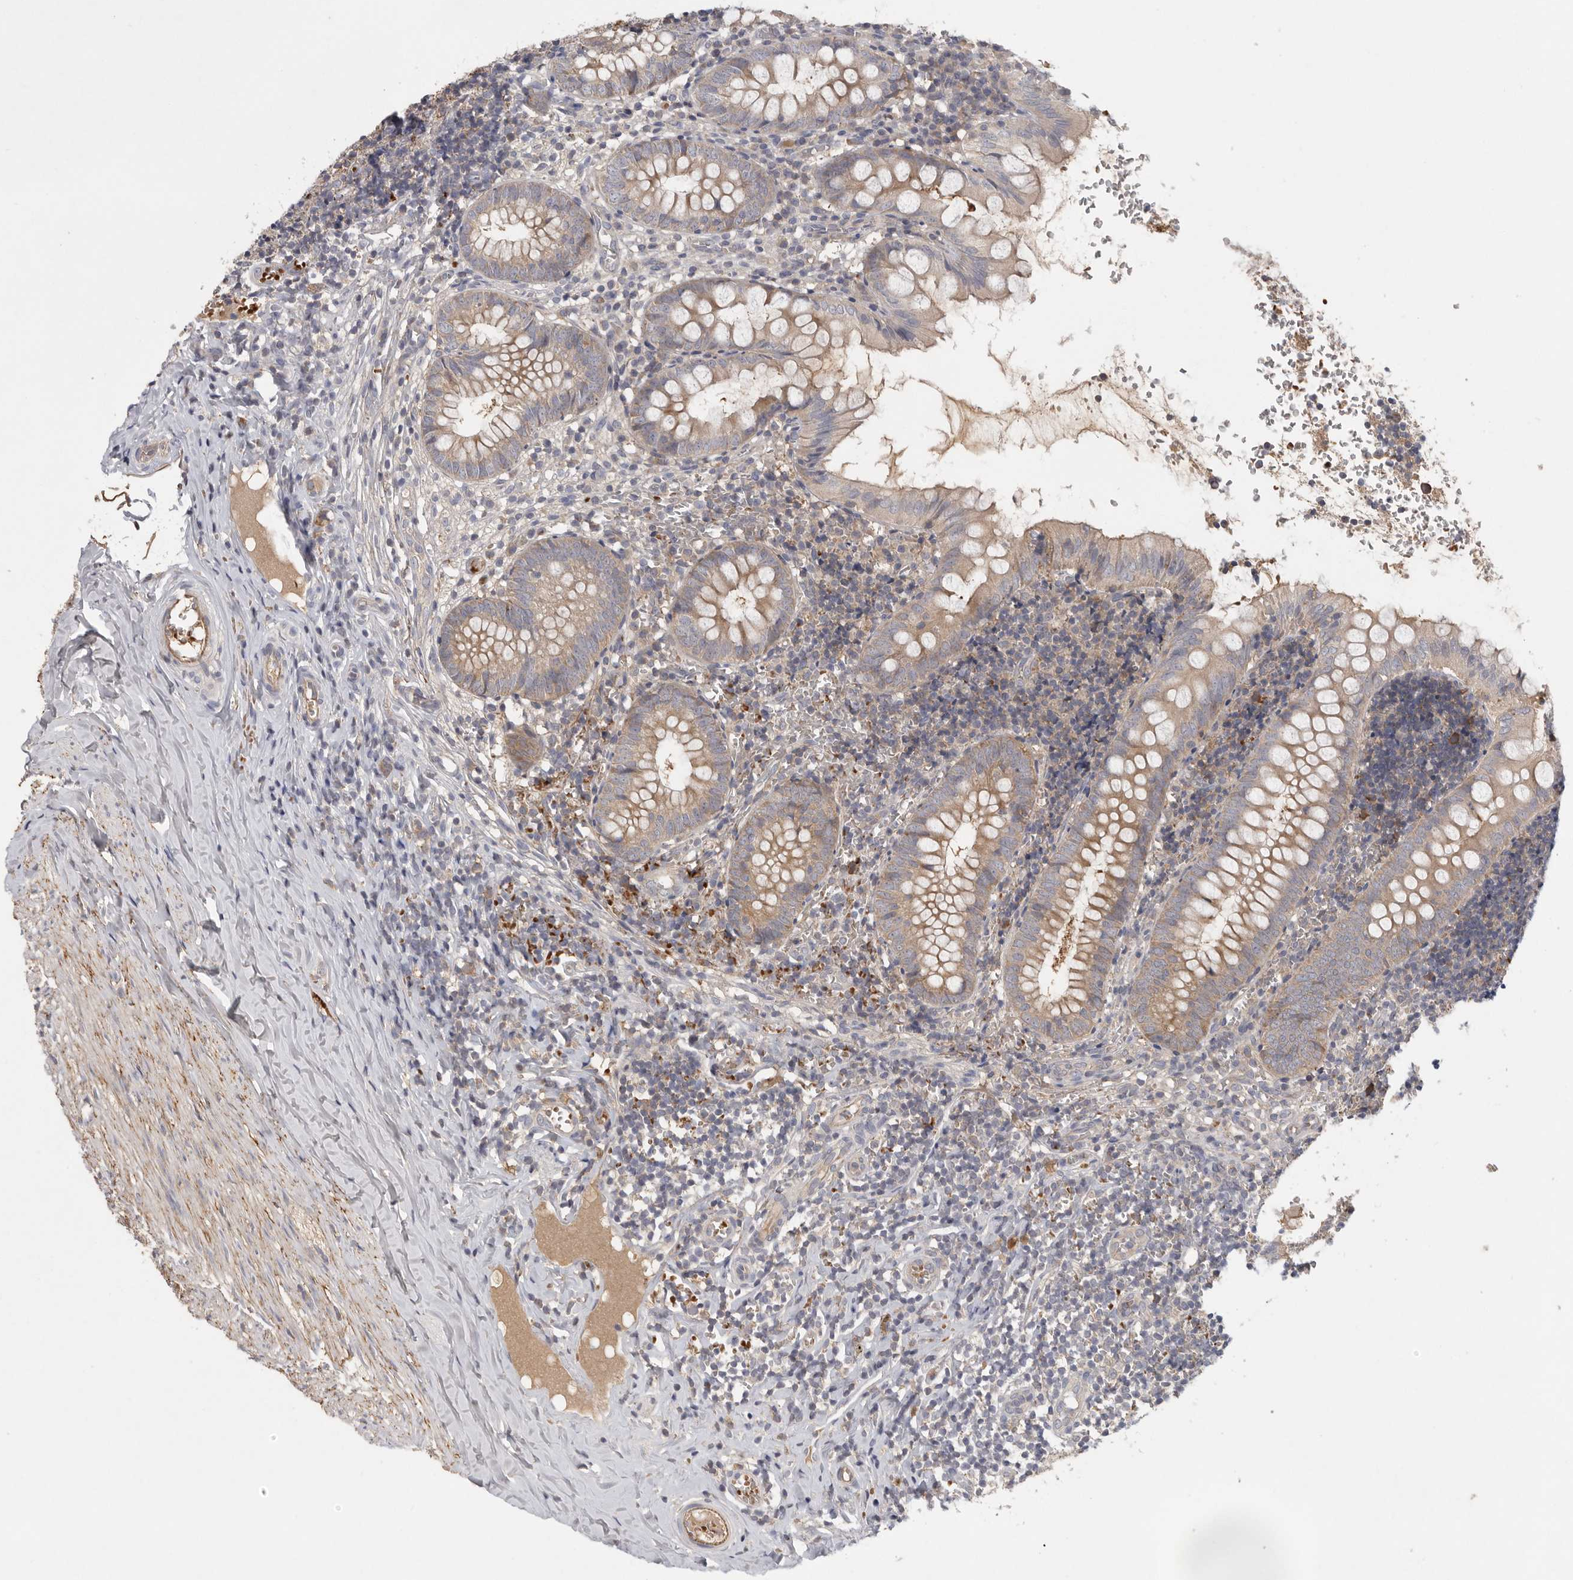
{"staining": {"intensity": "moderate", "quantity": ">75%", "location": "cytoplasmic/membranous"}, "tissue": "appendix", "cell_type": "Glandular cells", "image_type": "normal", "snomed": [{"axis": "morphology", "description": "Normal tissue, NOS"}, {"axis": "topography", "description": "Appendix"}], "caption": "This photomicrograph shows normal appendix stained with IHC to label a protein in brown. The cytoplasmic/membranous of glandular cells show moderate positivity for the protein. Nuclei are counter-stained blue.", "gene": "CFAP298", "patient": {"sex": "male", "age": 8}}